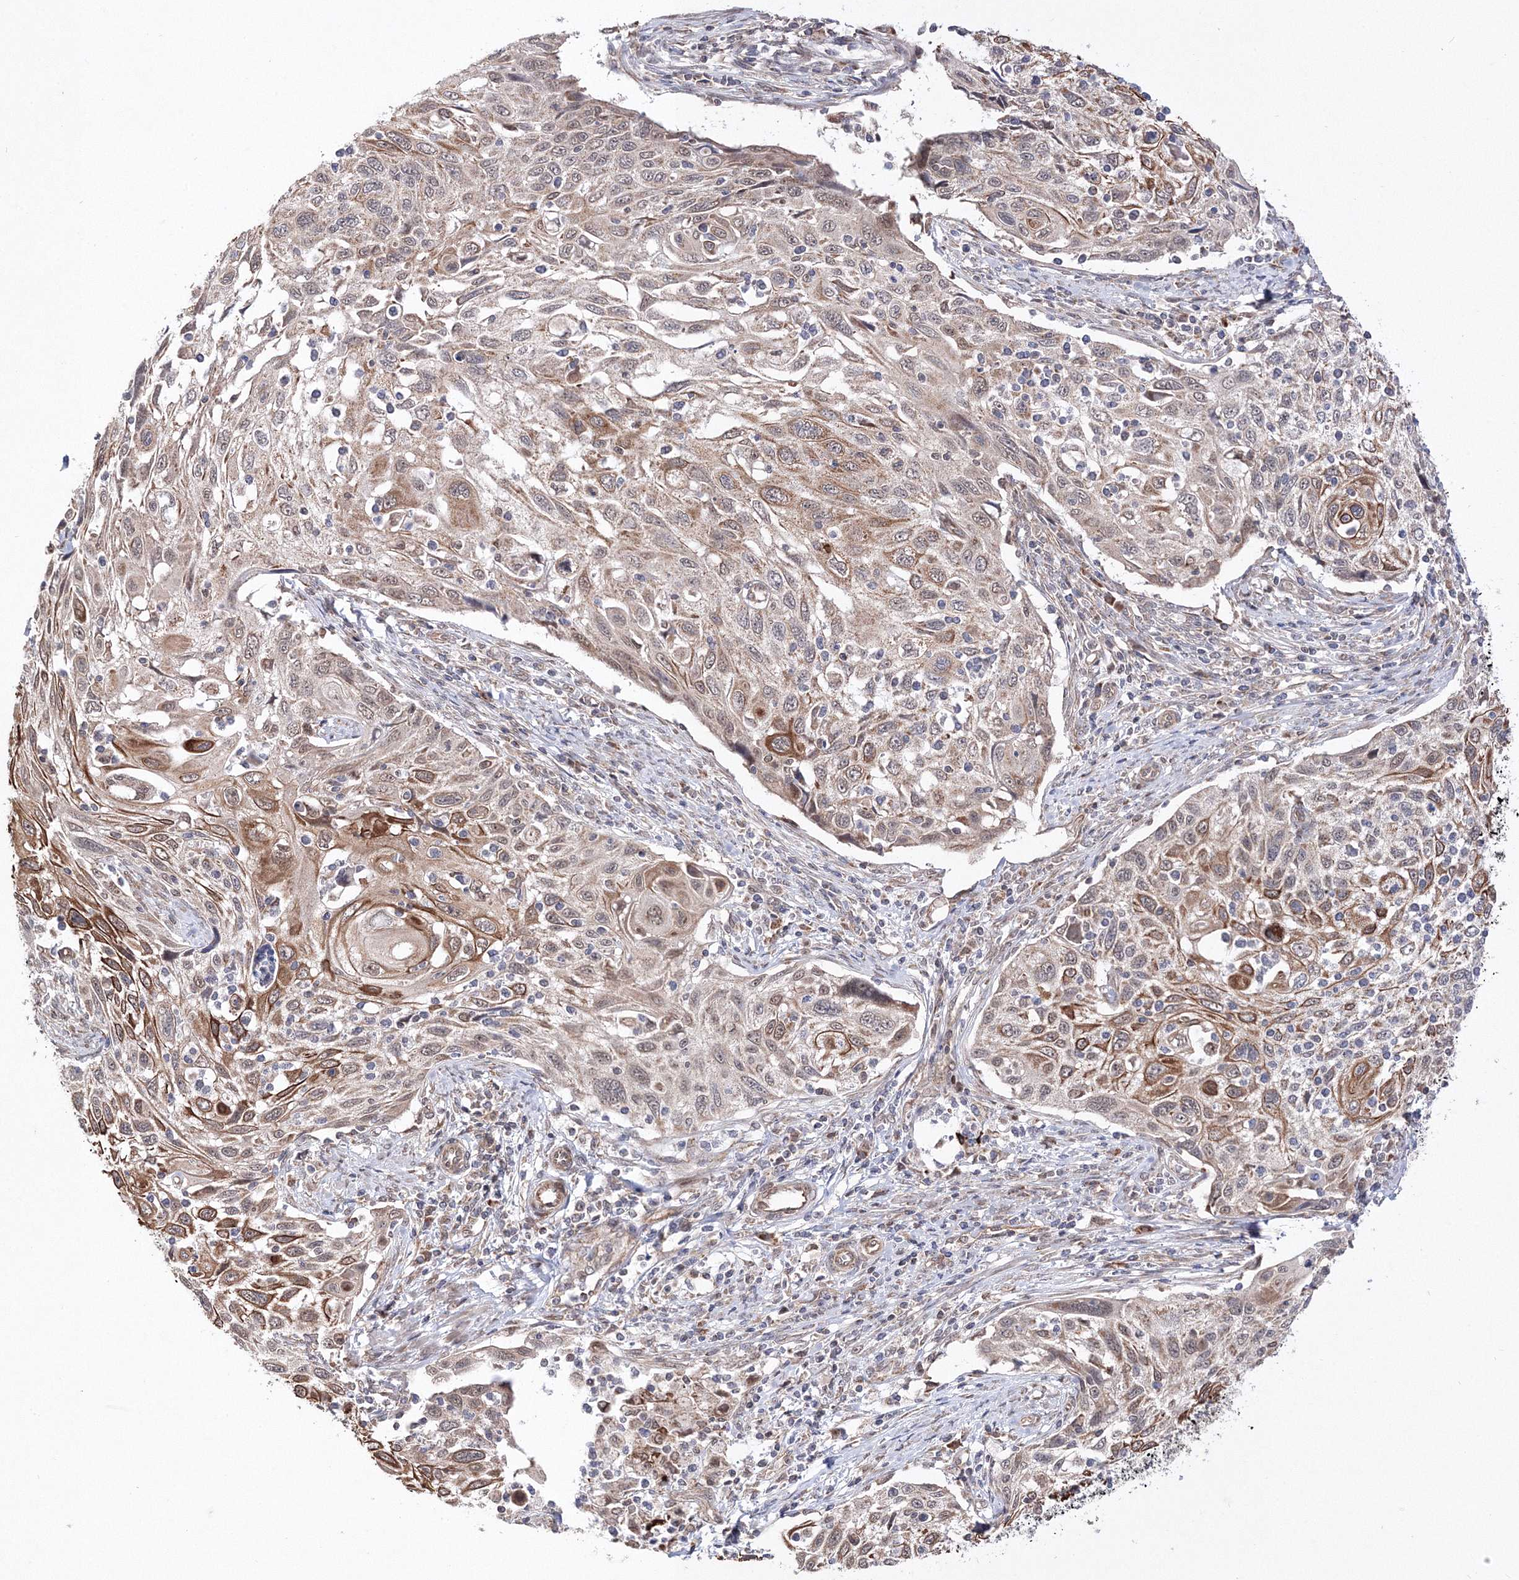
{"staining": {"intensity": "moderate", "quantity": "25%-75%", "location": "cytoplasmic/membranous"}, "tissue": "cervical cancer", "cell_type": "Tumor cells", "image_type": "cancer", "snomed": [{"axis": "morphology", "description": "Squamous cell carcinoma, NOS"}, {"axis": "topography", "description": "Cervix"}], "caption": "A high-resolution photomicrograph shows immunohistochemistry (IHC) staining of squamous cell carcinoma (cervical), which exhibits moderate cytoplasmic/membranous staining in about 25%-75% of tumor cells. (brown staining indicates protein expression, while blue staining denotes nuclei).", "gene": "DALRD3", "patient": {"sex": "female", "age": 70}}